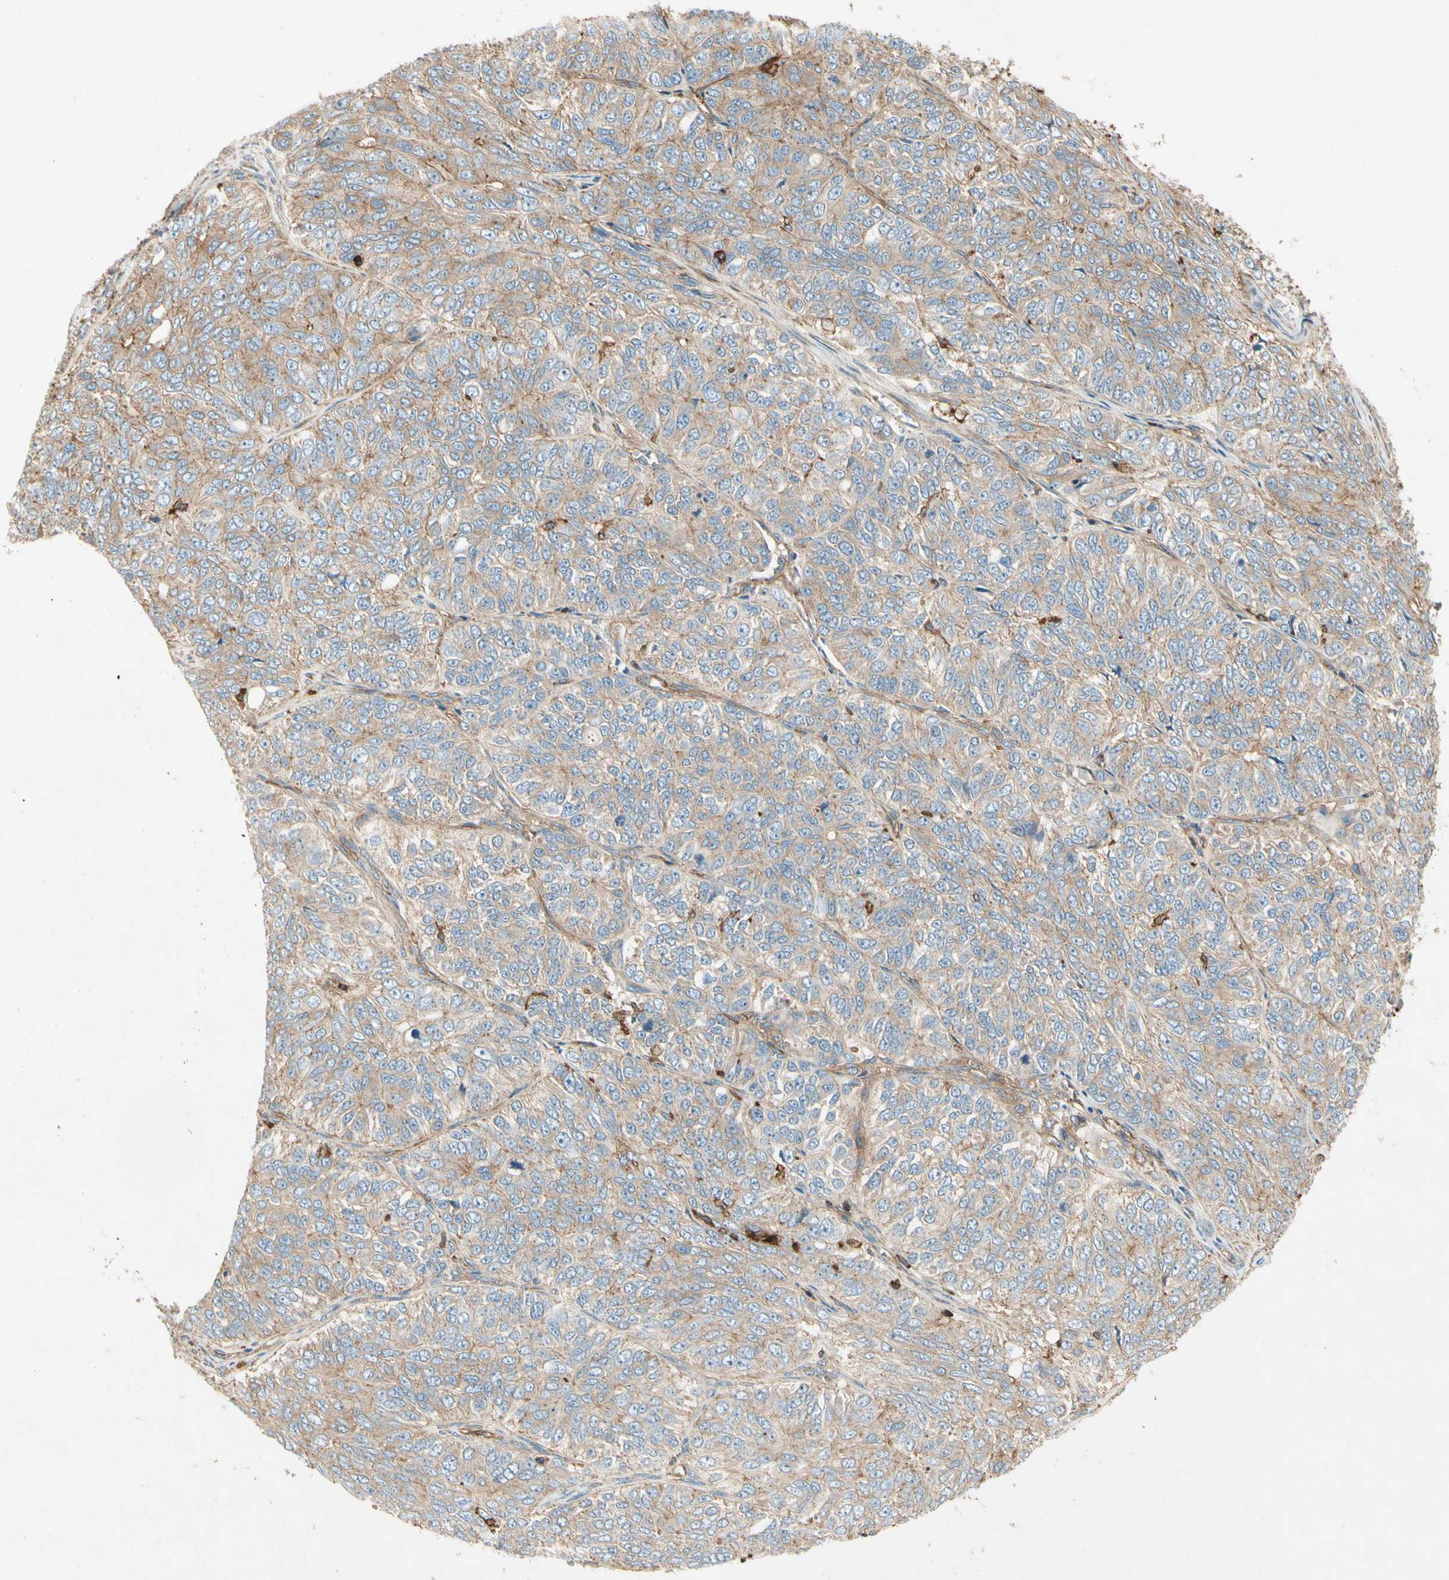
{"staining": {"intensity": "moderate", "quantity": ">75%", "location": "cytoplasmic/membranous"}, "tissue": "ovarian cancer", "cell_type": "Tumor cells", "image_type": "cancer", "snomed": [{"axis": "morphology", "description": "Carcinoma, endometroid"}, {"axis": "topography", "description": "Ovary"}], "caption": "Immunohistochemical staining of ovarian cancer exhibits moderate cytoplasmic/membranous protein expression in about >75% of tumor cells.", "gene": "ARPC2", "patient": {"sex": "female", "age": 51}}